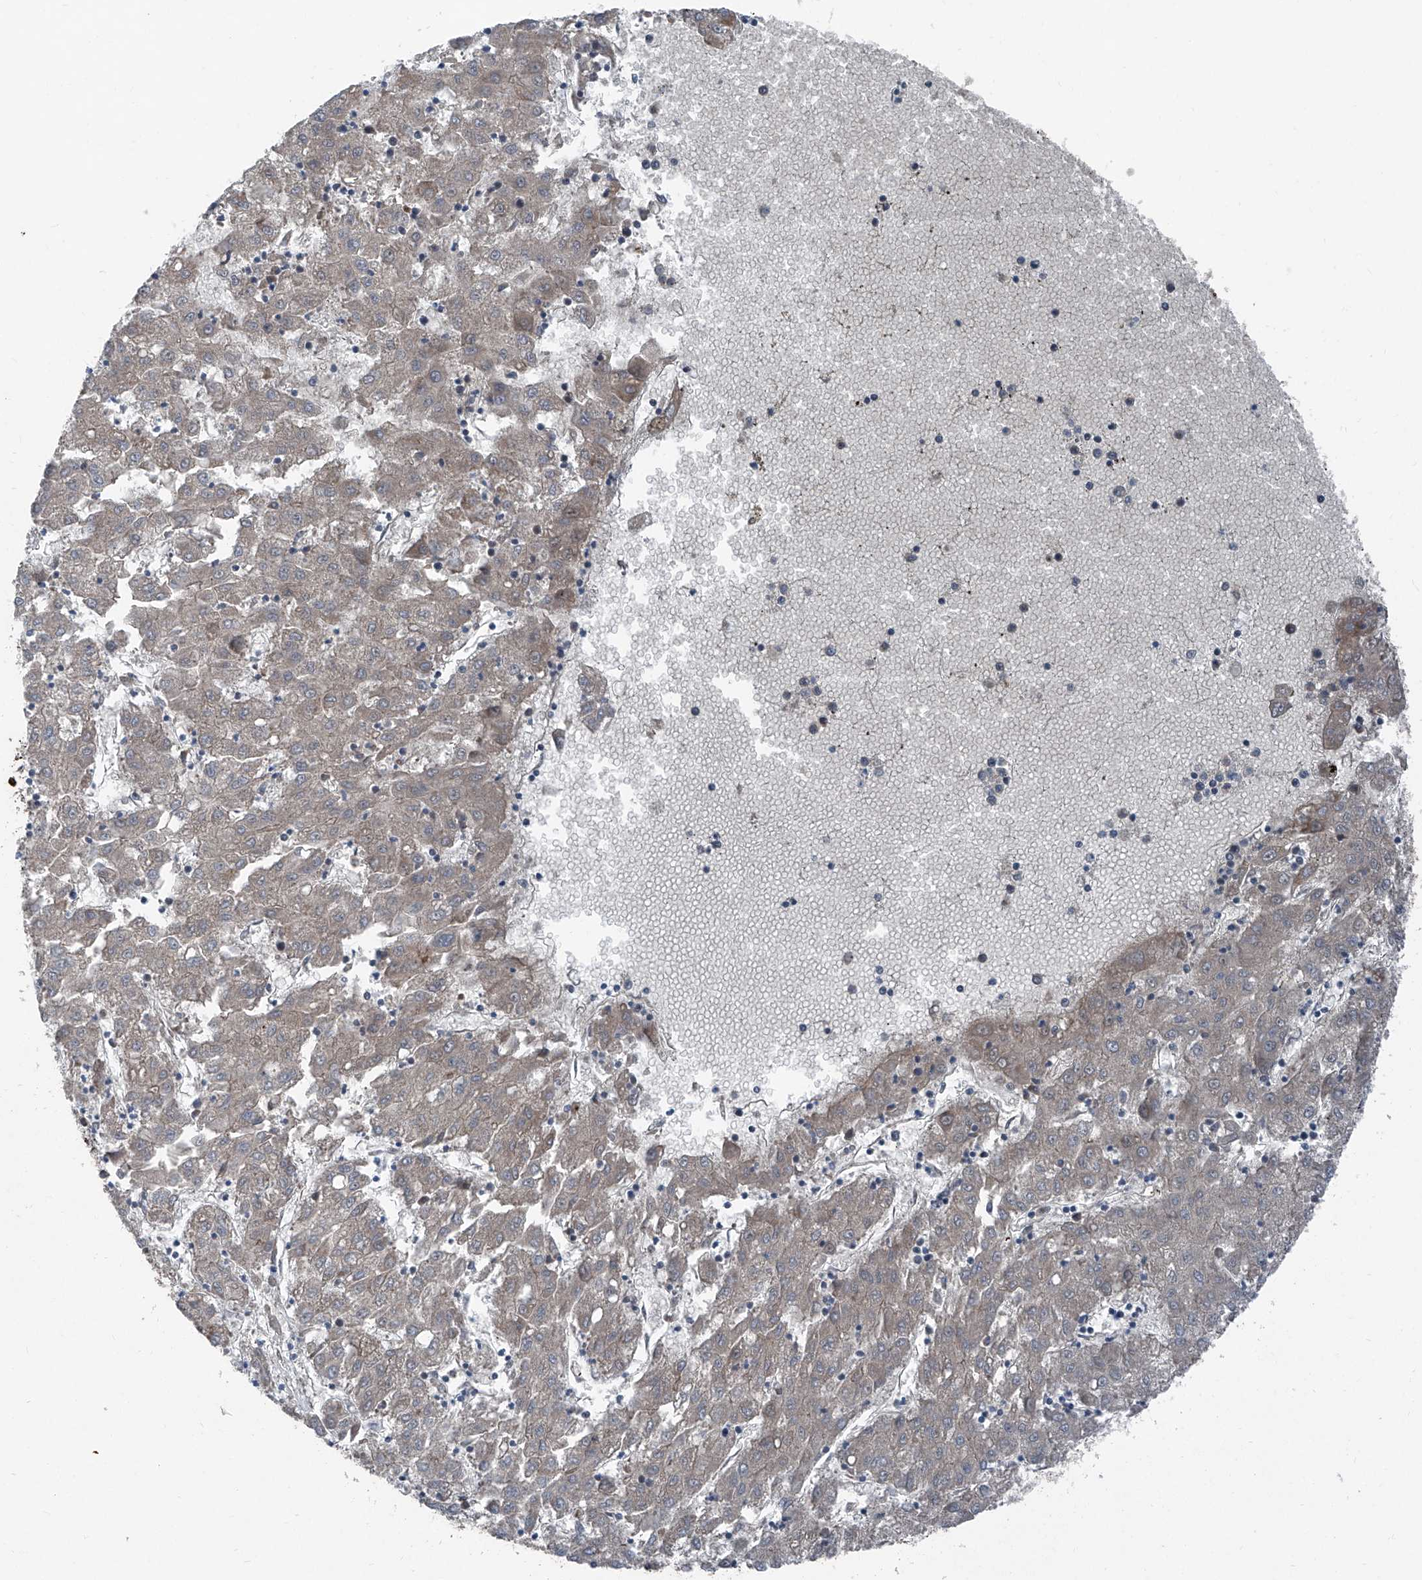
{"staining": {"intensity": "weak", "quantity": "<25%", "location": "cytoplasmic/membranous"}, "tissue": "liver cancer", "cell_type": "Tumor cells", "image_type": "cancer", "snomed": [{"axis": "morphology", "description": "Carcinoma, Hepatocellular, NOS"}, {"axis": "topography", "description": "Liver"}], "caption": "Image shows no significant protein expression in tumor cells of liver hepatocellular carcinoma. Nuclei are stained in blue.", "gene": "COA7", "patient": {"sex": "male", "age": 72}}